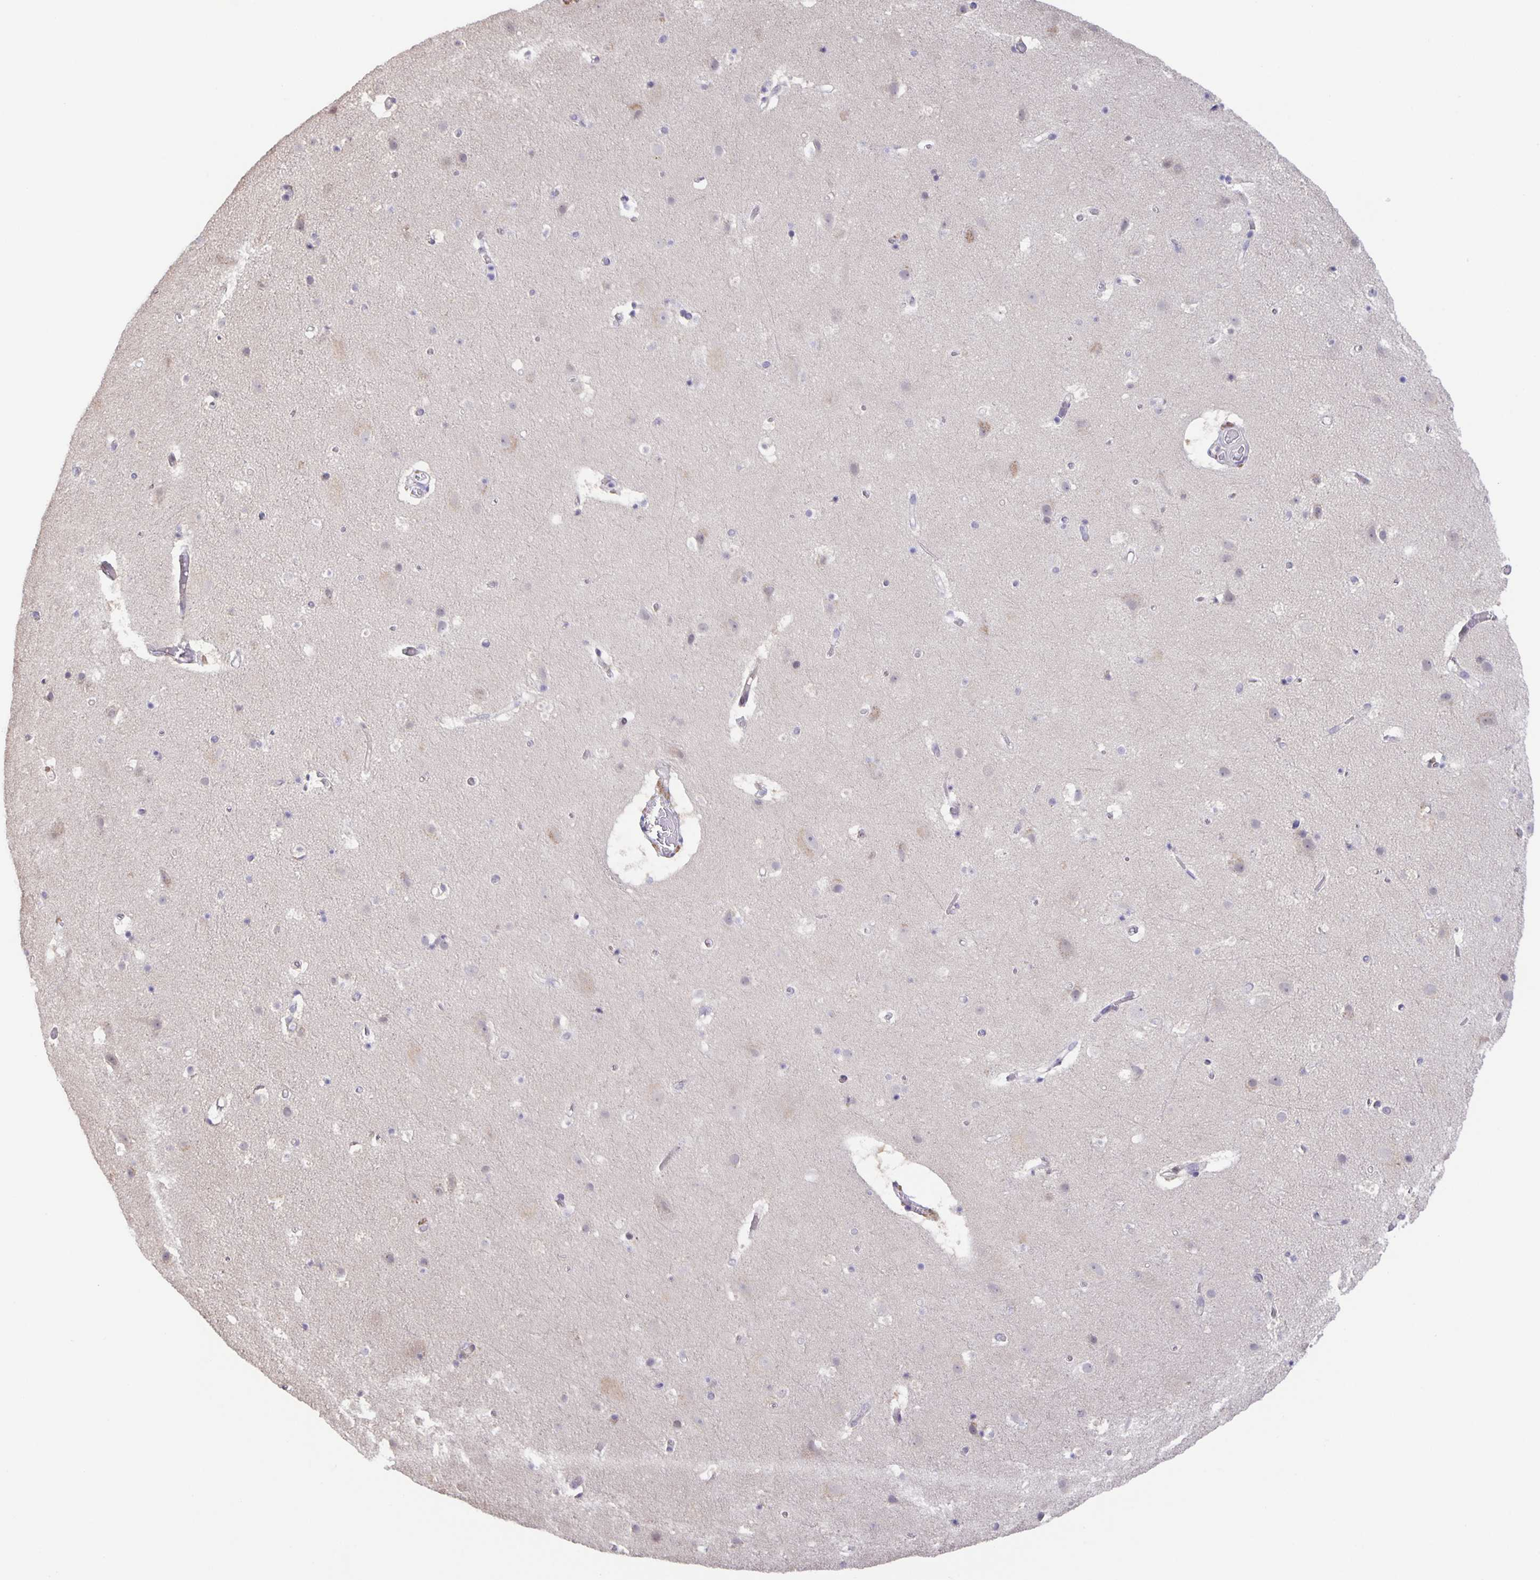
{"staining": {"intensity": "weak", "quantity": "<25%", "location": "cytoplasmic/membranous"}, "tissue": "cerebral cortex", "cell_type": "Endothelial cells", "image_type": "normal", "snomed": [{"axis": "morphology", "description": "Normal tissue, NOS"}, {"axis": "topography", "description": "Cerebral cortex"}], "caption": "DAB immunohistochemical staining of unremarkable cerebral cortex demonstrates no significant staining in endothelial cells.", "gene": "MAPK12", "patient": {"sex": "female", "age": 42}}